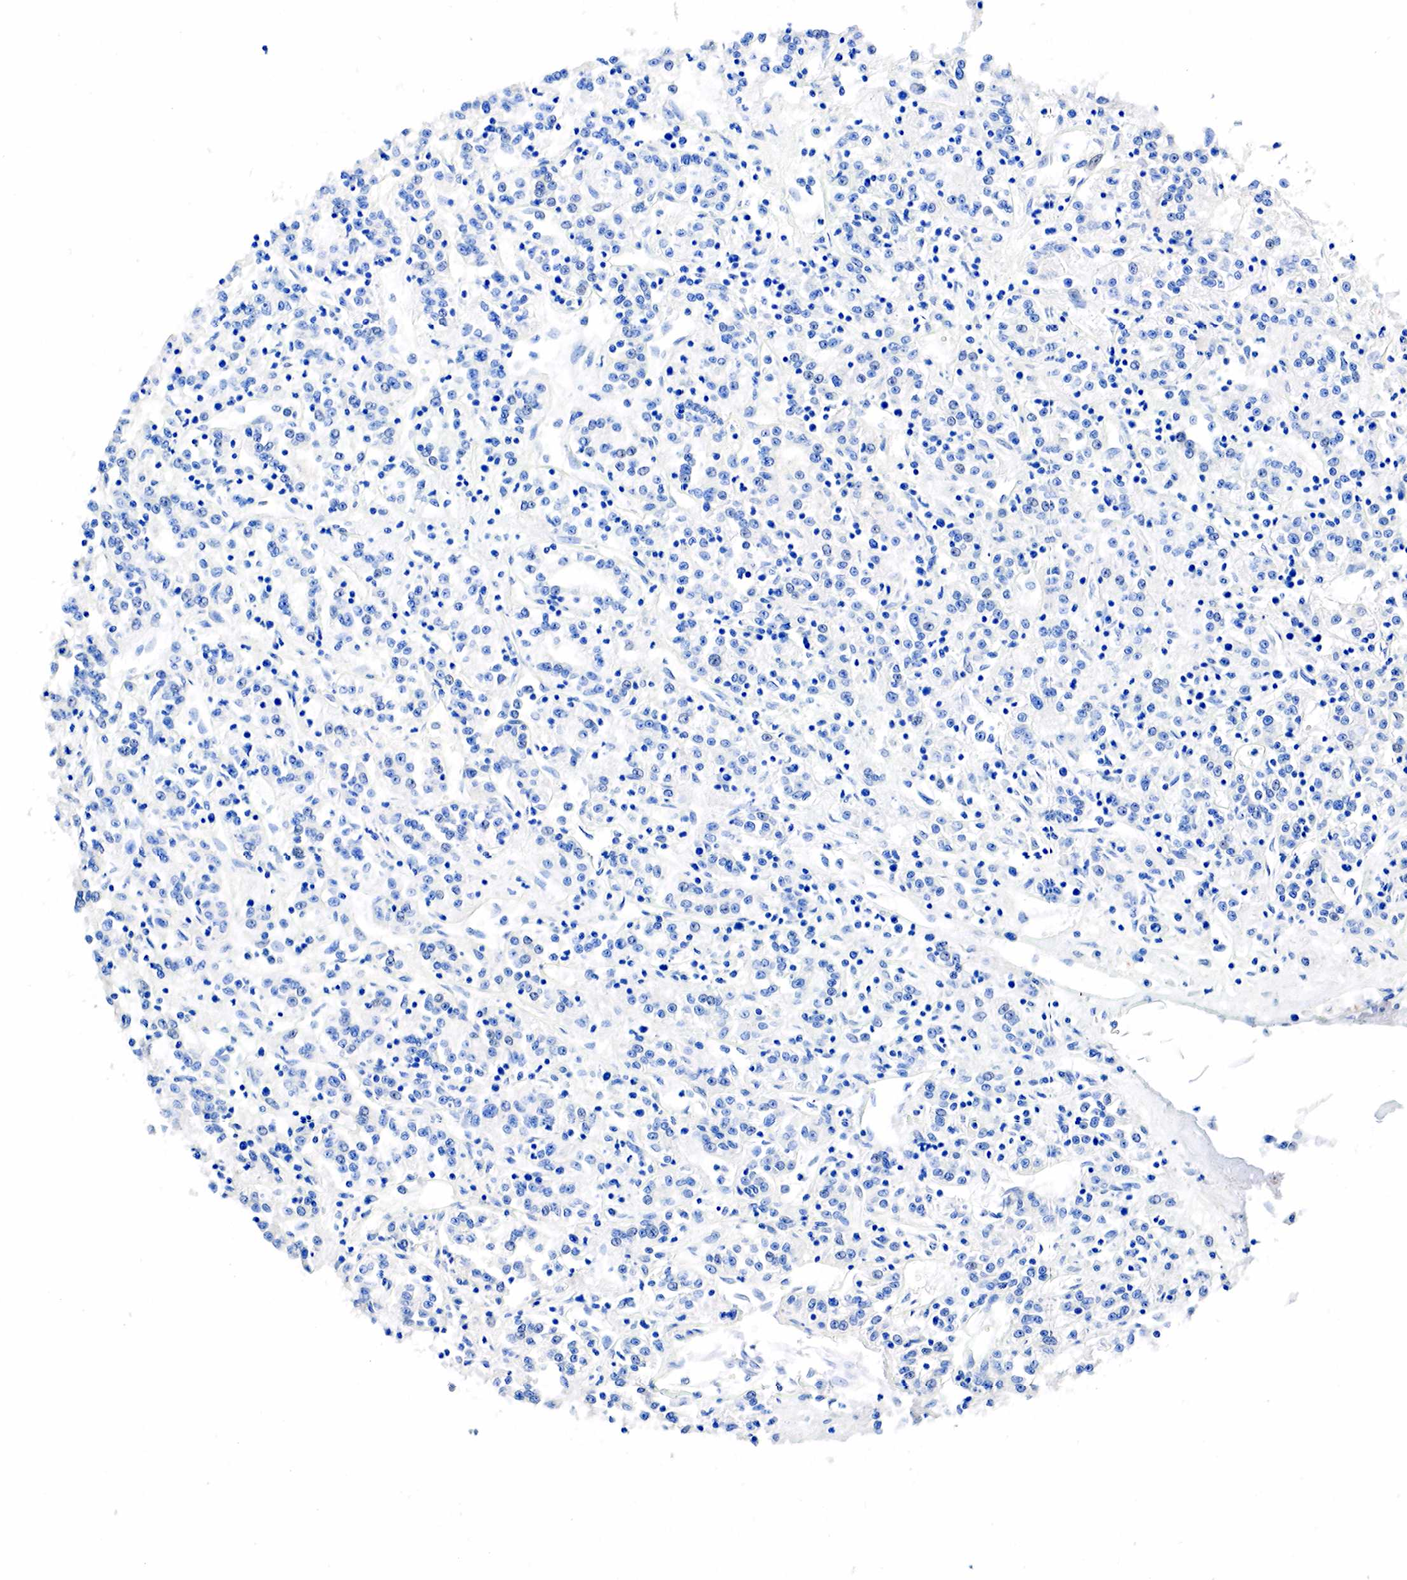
{"staining": {"intensity": "negative", "quantity": "none", "location": "none"}, "tissue": "renal cancer", "cell_type": "Tumor cells", "image_type": "cancer", "snomed": [{"axis": "morphology", "description": "Adenocarcinoma, NOS"}, {"axis": "topography", "description": "Kidney"}], "caption": "IHC histopathology image of renal cancer stained for a protein (brown), which exhibits no expression in tumor cells.", "gene": "SST", "patient": {"sex": "female", "age": 76}}